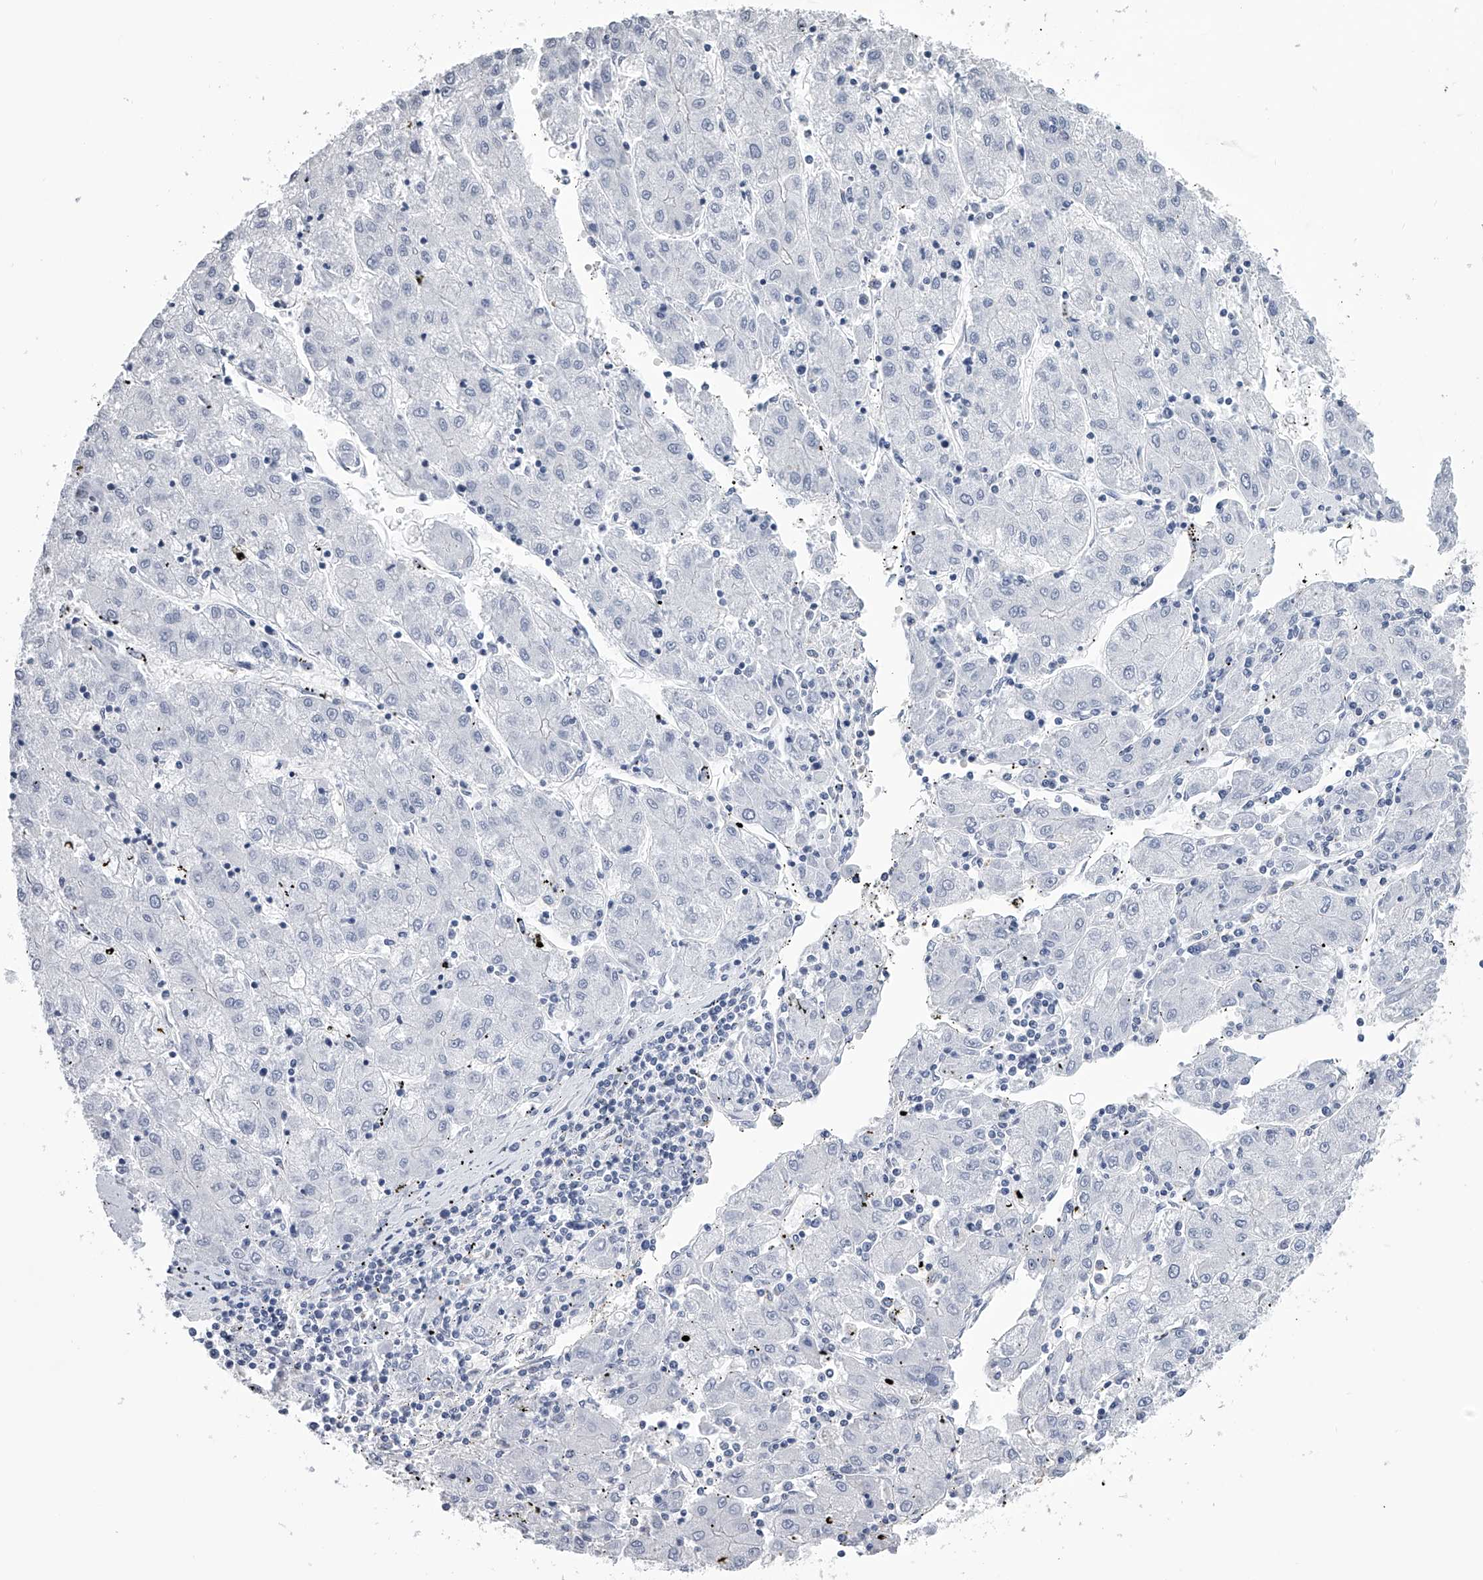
{"staining": {"intensity": "negative", "quantity": "none", "location": "none"}, "tissue": "liver cancer", "cell_type": "Tumor cells", "image_type": "cancer", "snomed": [{"axis": "morphology", "description": "Carcinoma, Hepatocellular, NOS"}, {"axis": "topography", "description": "Liver"}], "caption": "The image reveals no significant expression in tumor cells of liver cancer. (Stains: DAB immunohistochemistry (IHC) with hematoxylin counter stain, Microscopy: brightfield microscopy at high magnification).", "gene": "TASP1", "patient": {"sex": "male", "age": 72}}